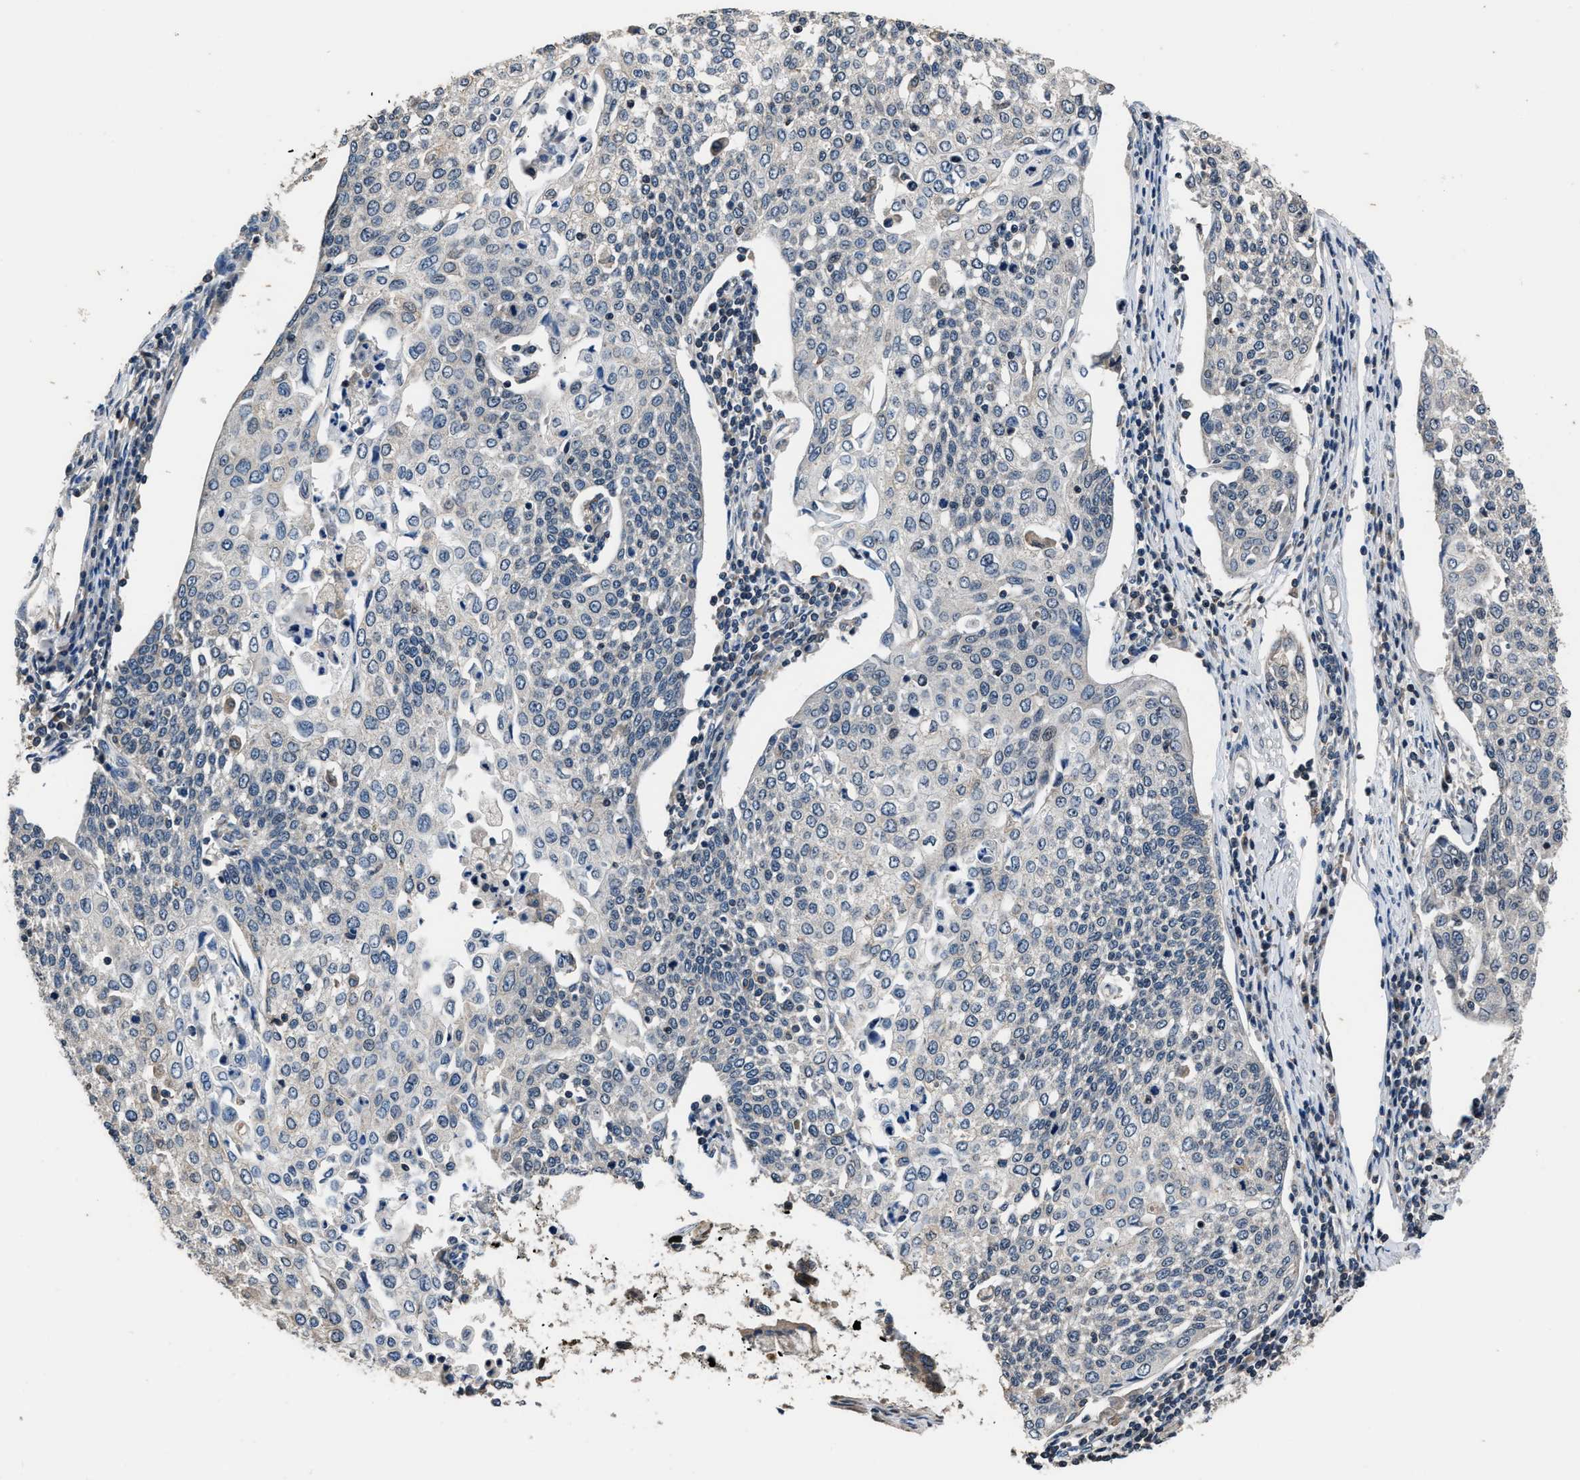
{"staining": {"intensity": "negative", "quantity": "none", "location": "none"}, "tissue": "cervical cancer", "cell_type": "Tumor cells", "image_type": "cancer", "snomed": [{"axis": "morphology", "description": "Squamous cell carcinoma, NOS"}, {"axis": "topography", "description": "Cervix"}], "caption": "An IHC photomicrograph of cervical cancer is shown. There is no staining in tumor cells of cervical cancer. (Stains: DAB (3,3'-diaminobenzidine) immunohistochemistry with hematoxylin counter stain, Microscopy: brightfield microscopy at high magnification).", "gene": "TNRC18", "patient": {"sex": "female", "age": 34}}